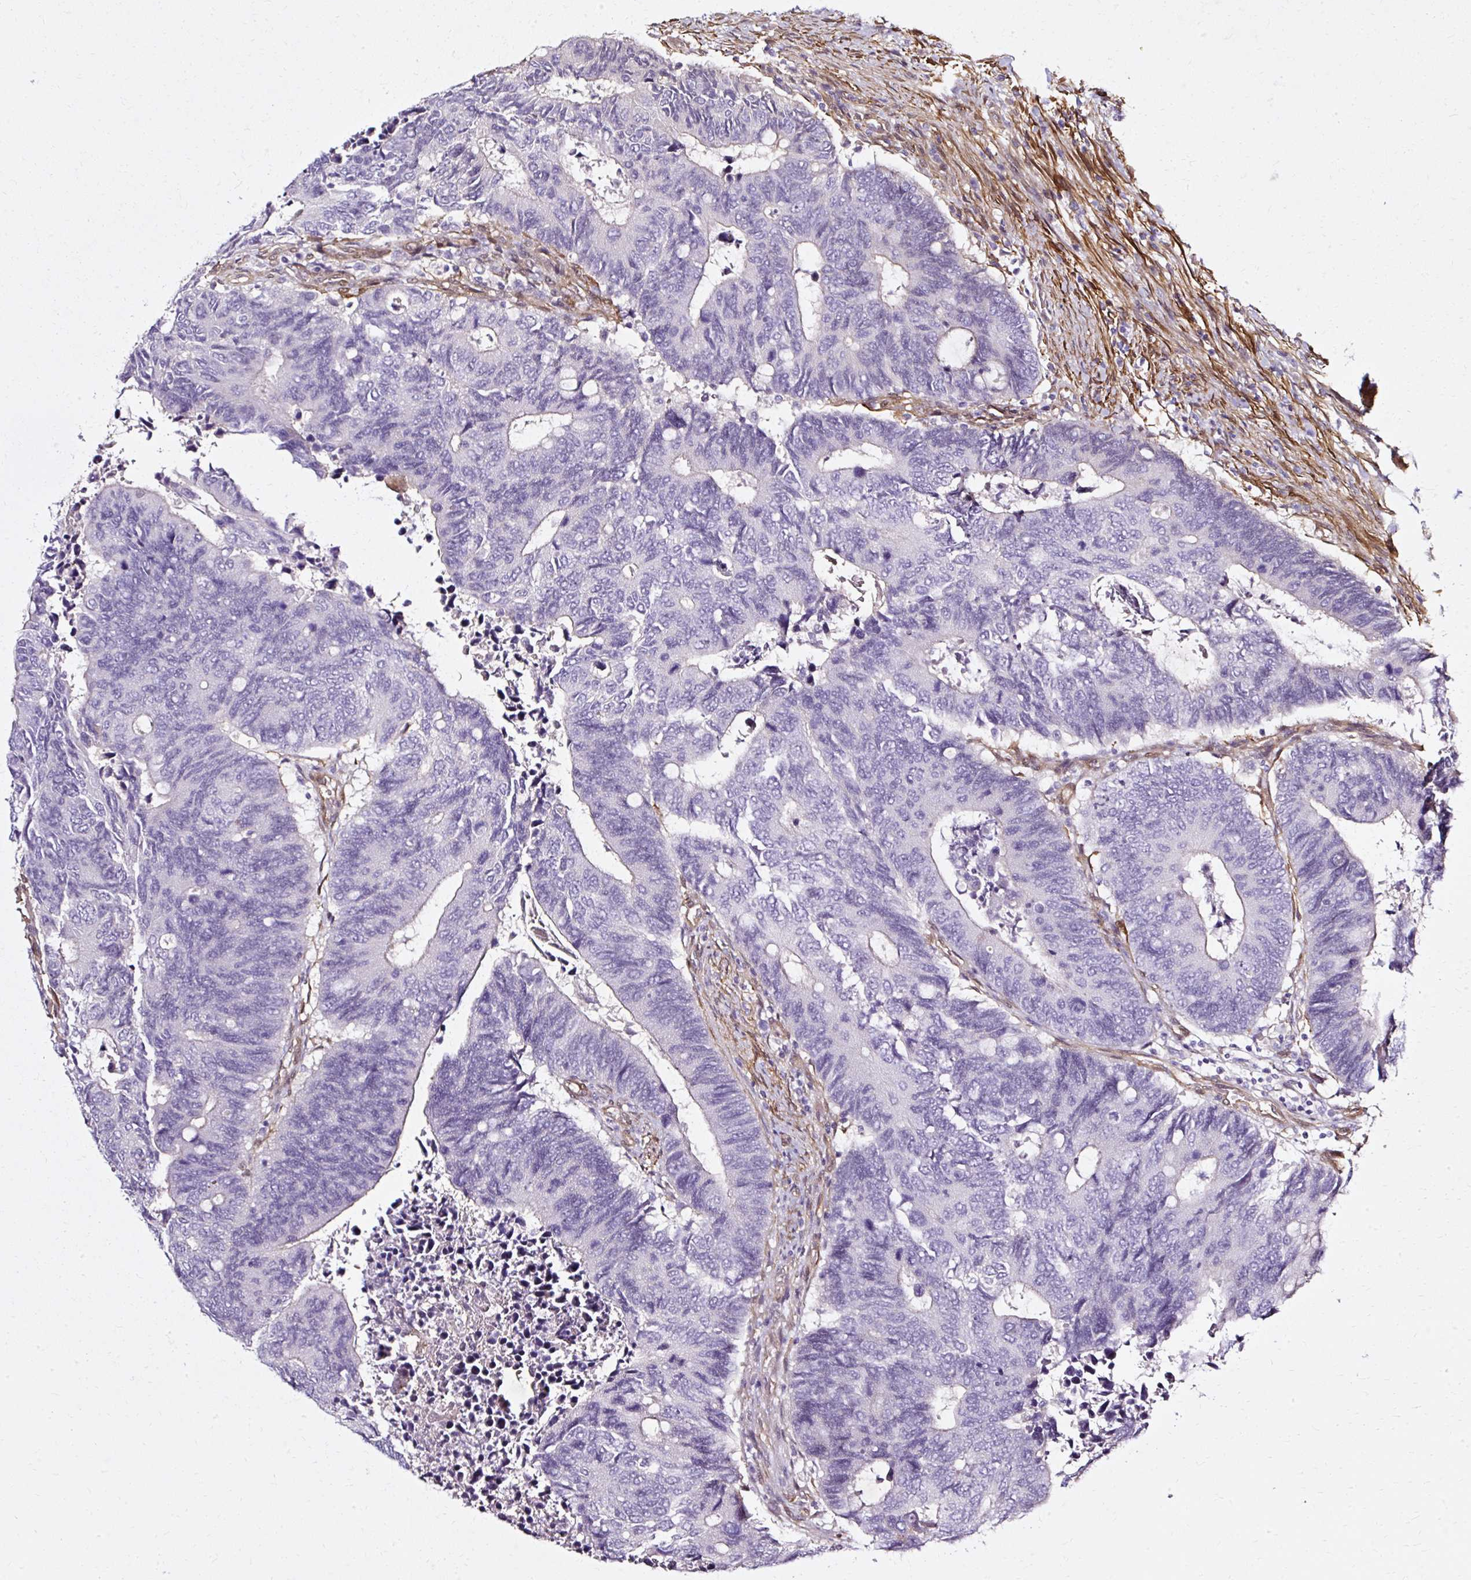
{"staining": {"intensity": "negative", "quantity": "none", "location": "none"}, "tissue": "colorectal cancer", "cell_type": "Tumor cells", "image_type": "cancer", "snomed": [{"axis": "morphology", "description": "Adenocarcinoma, NOS"}, {"axis": "topography", "description": "Colon"}], "caption": "Photomicrograph shows no significant protein expression in tumor cells of colorectal cancer (adenocarcinoma).", "gene": "CNN3", "patient": {"sex": "male", "age": 87}}